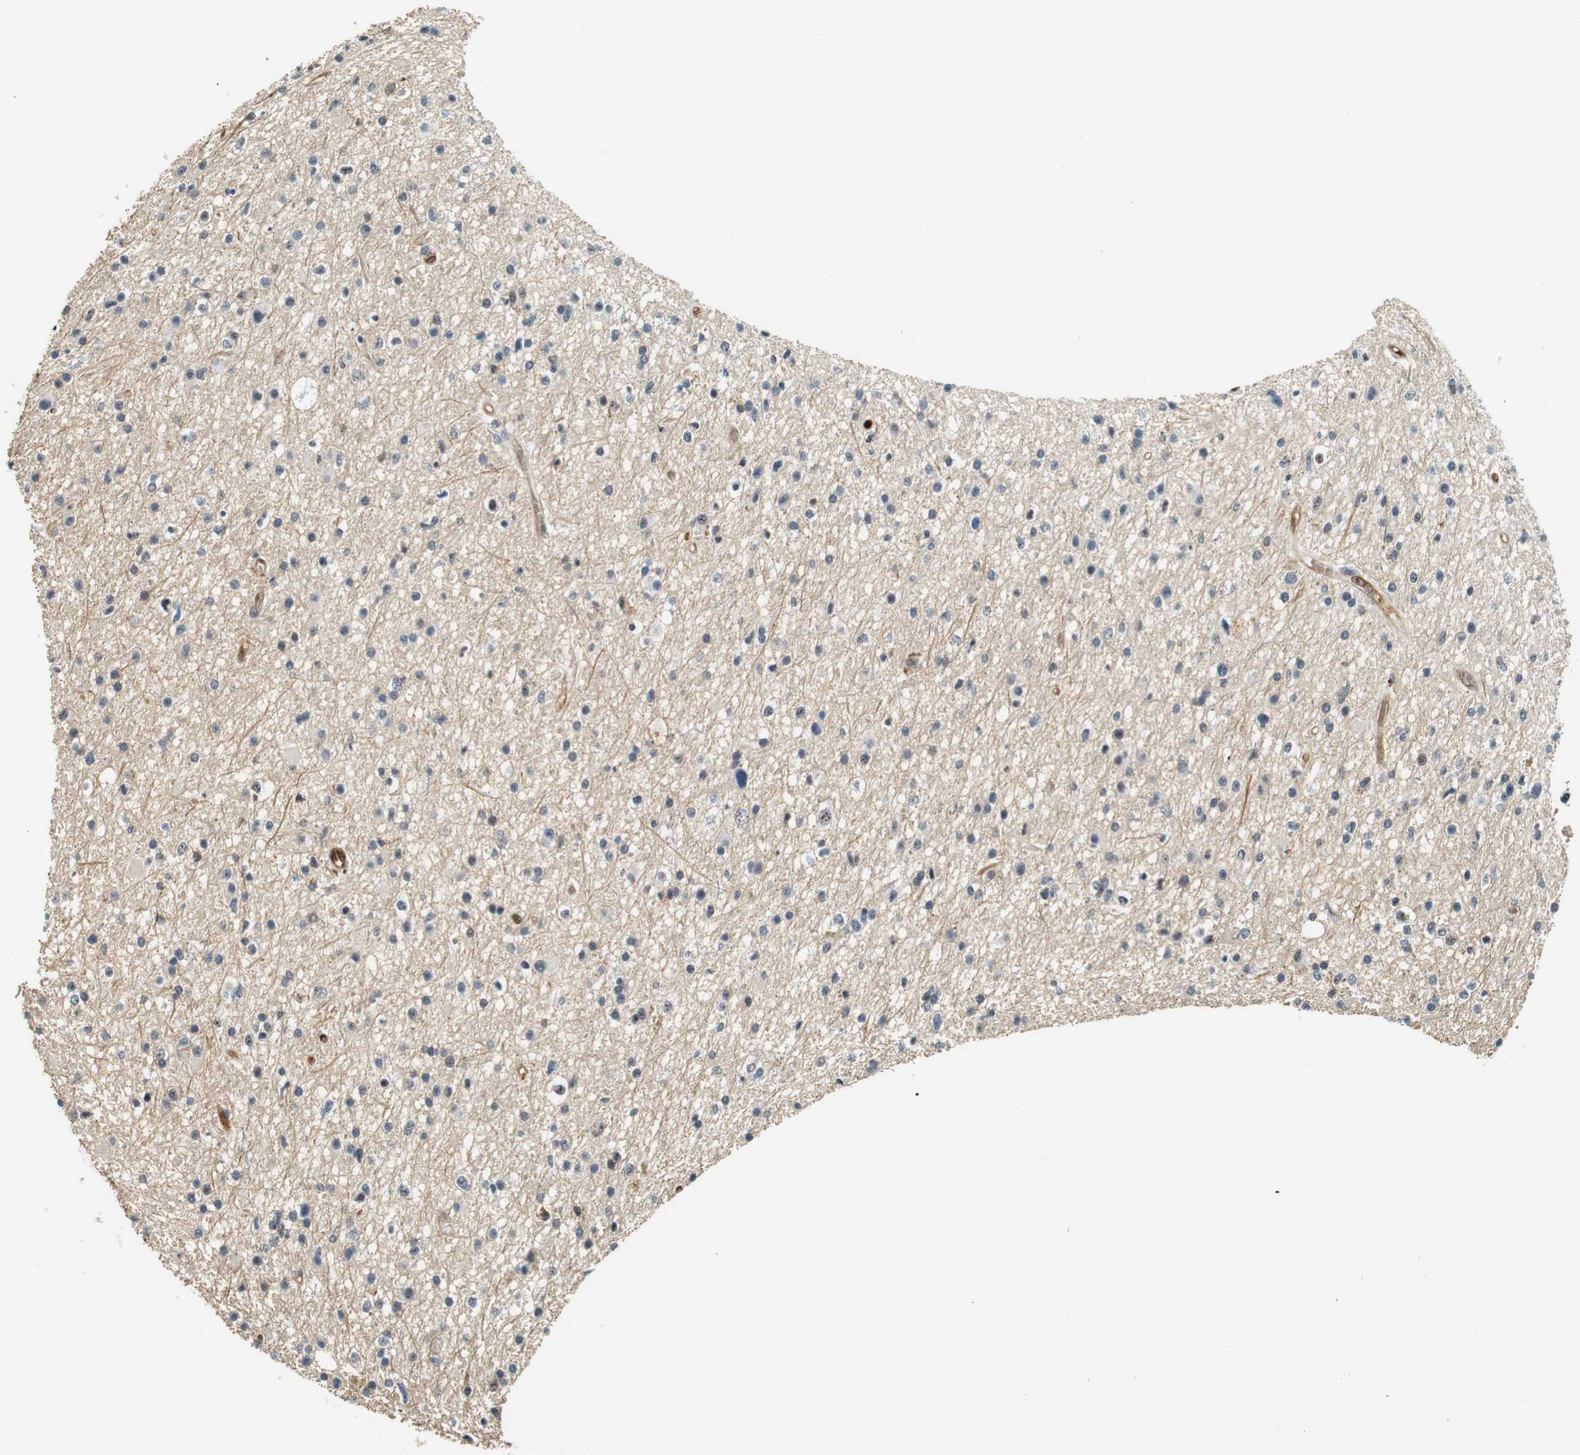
{"staining": {"intensity": "negative", "quantity": "none", "location": "none"}, "tissue": "glioma", "cell_type": "Tumor cells", "image_type": "cancer", "snomed": [{"axis": "morphology", "description": "Glioma, malignant, High grade"}, {"axis": "topography", "description": "Brain"}], "caption": "Tumor cells are negative for protein expression in human glioma.", "gene": "LXN", "patient": {"sex": "male", "age": 33}}